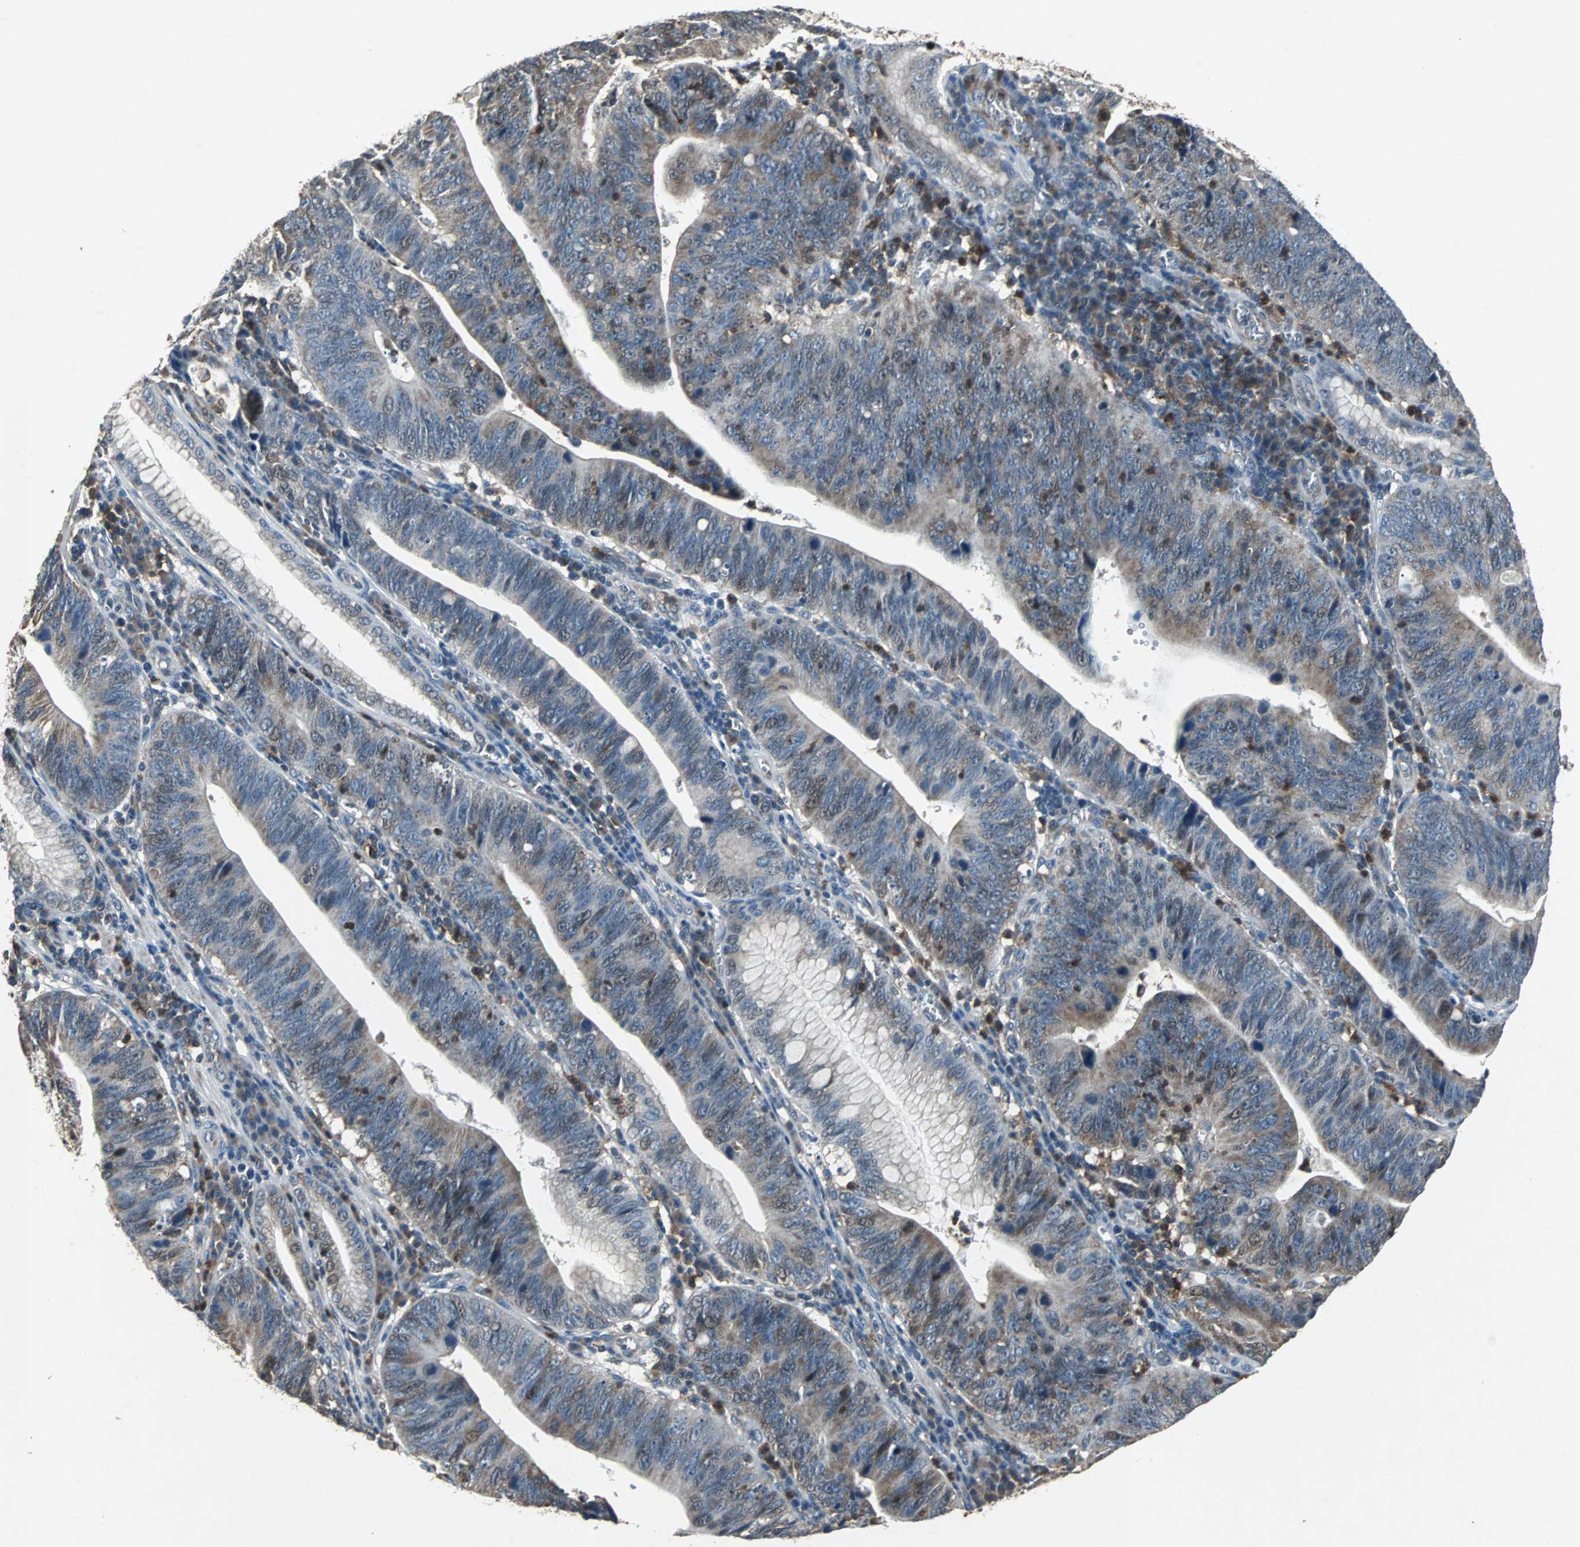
{"staining": {"intensity": "weak", "quantity": "25%-75%", "location": "cytoplasmic/membranous"}, "tissue": "stomach cancer", "cell_type": "Tumor cells", "image_type": "cancer", "snomed": [{"axis": "morphology", "description": "Adenocarcinoma, NOS"}, {"axis": "topography", "description": "Stomach"}], "caption": "Tumor cells exhibit weak cytoplasmic/membranous staining in approximately 25%-75% of cells in stomach cancer. The protein of interest is shown in brown color, while the nuclei are stained blue.", "gene": "SOS1", "patient": {"sex": "male", "age": 59}}